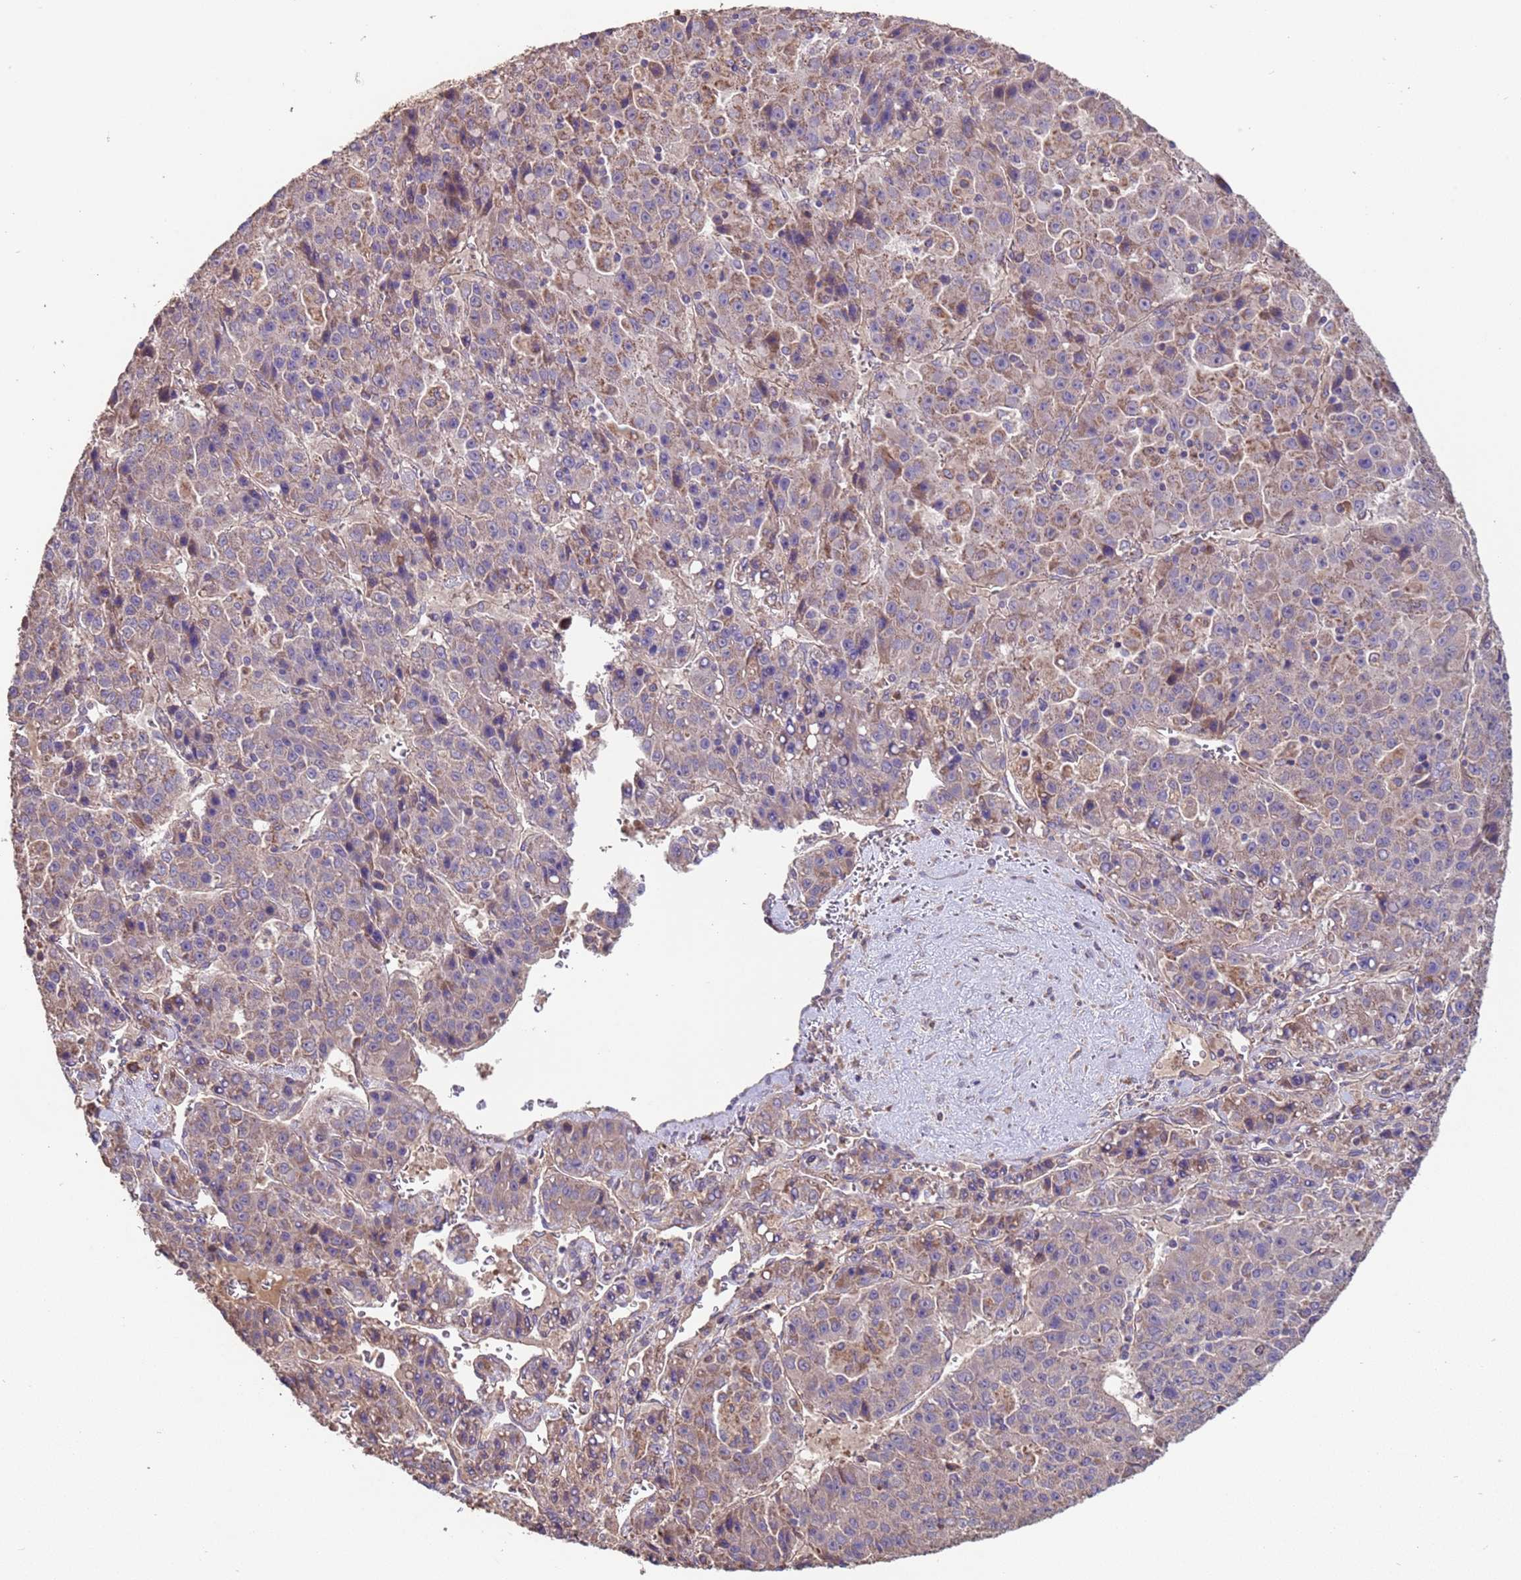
{"staining": {"intensity": "weak", "quantity": "<25%", "location": "cytoplasmic/membranous"}, "tissue": "liver cancer", "cell_type": "Tumor cells", "image_type": "cancer", "snomed": [{"axis": "morphology", "description": "Carcinoma, Hepatocellular, NOS"}, {"axis": "topography", "description": "Liver"}], "caption": "Micrograph shows no significant protein staining in tumor cells of liver hepatocellular carcinoma.", "gene": "EEF1AKMT1", "patient": {"sex": "female", "age": 53}}